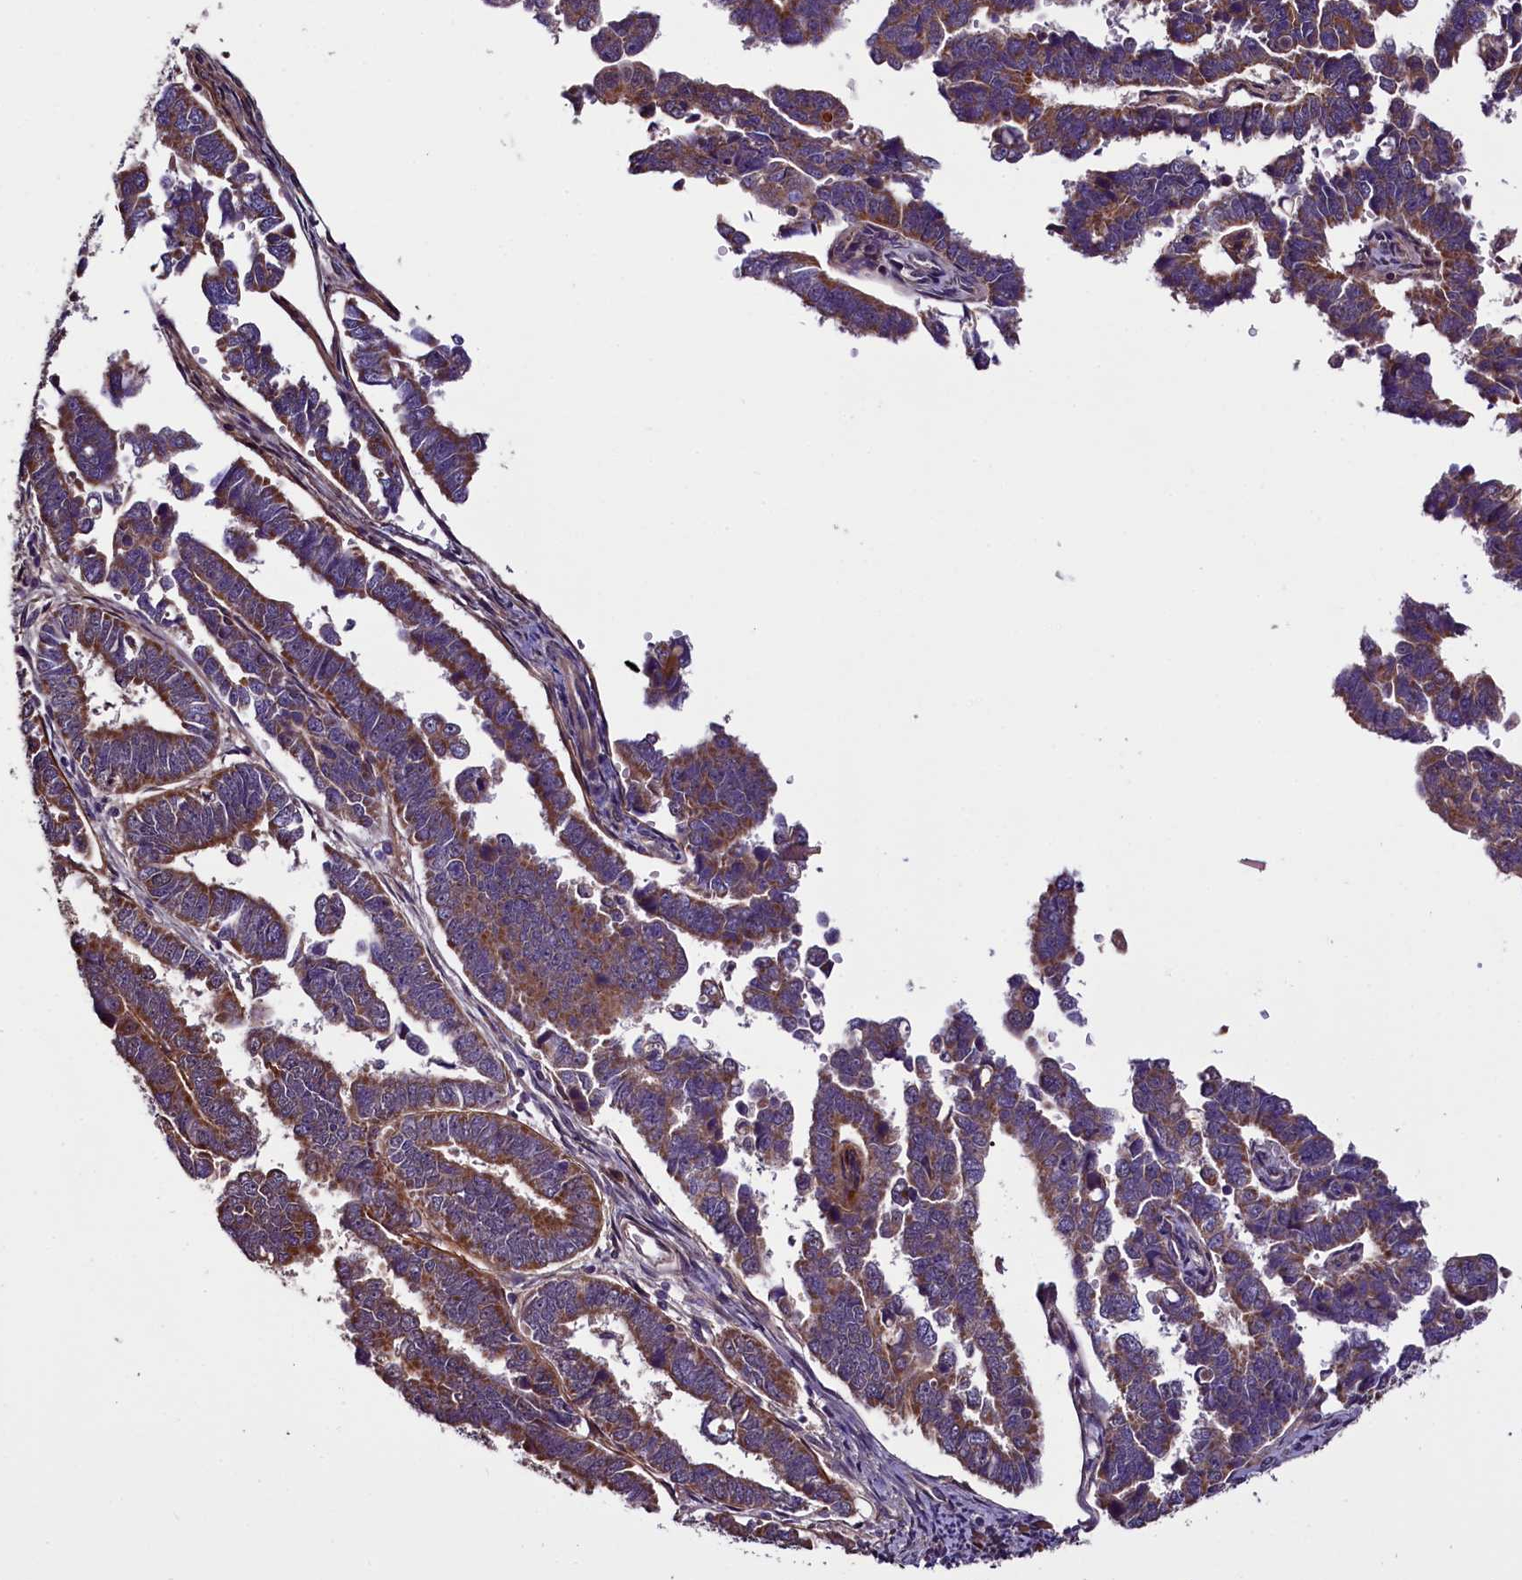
{"staining": {"intensity": "moderate", "quantity": ">75%", "location": "cytoplasmic/membranous"}, "tissue": "endometrial cancer", "cell_type": "Tumor cells", "image_type": "cancer", "snomed": [{"axis": "morphology", "description": "Adenocarcinoma, NOS"}, {"axis": "topography", "description": "Endometrium"}], "caption": "Immunohistochemistry of adenocarcinoma (endometrial) reveals medium levels of moderate cytoplasmic/membranous positivity in about >75% of tumor cells.", "gene": "RPUSD2", "patient": {"sex": "female", "age": 75}}